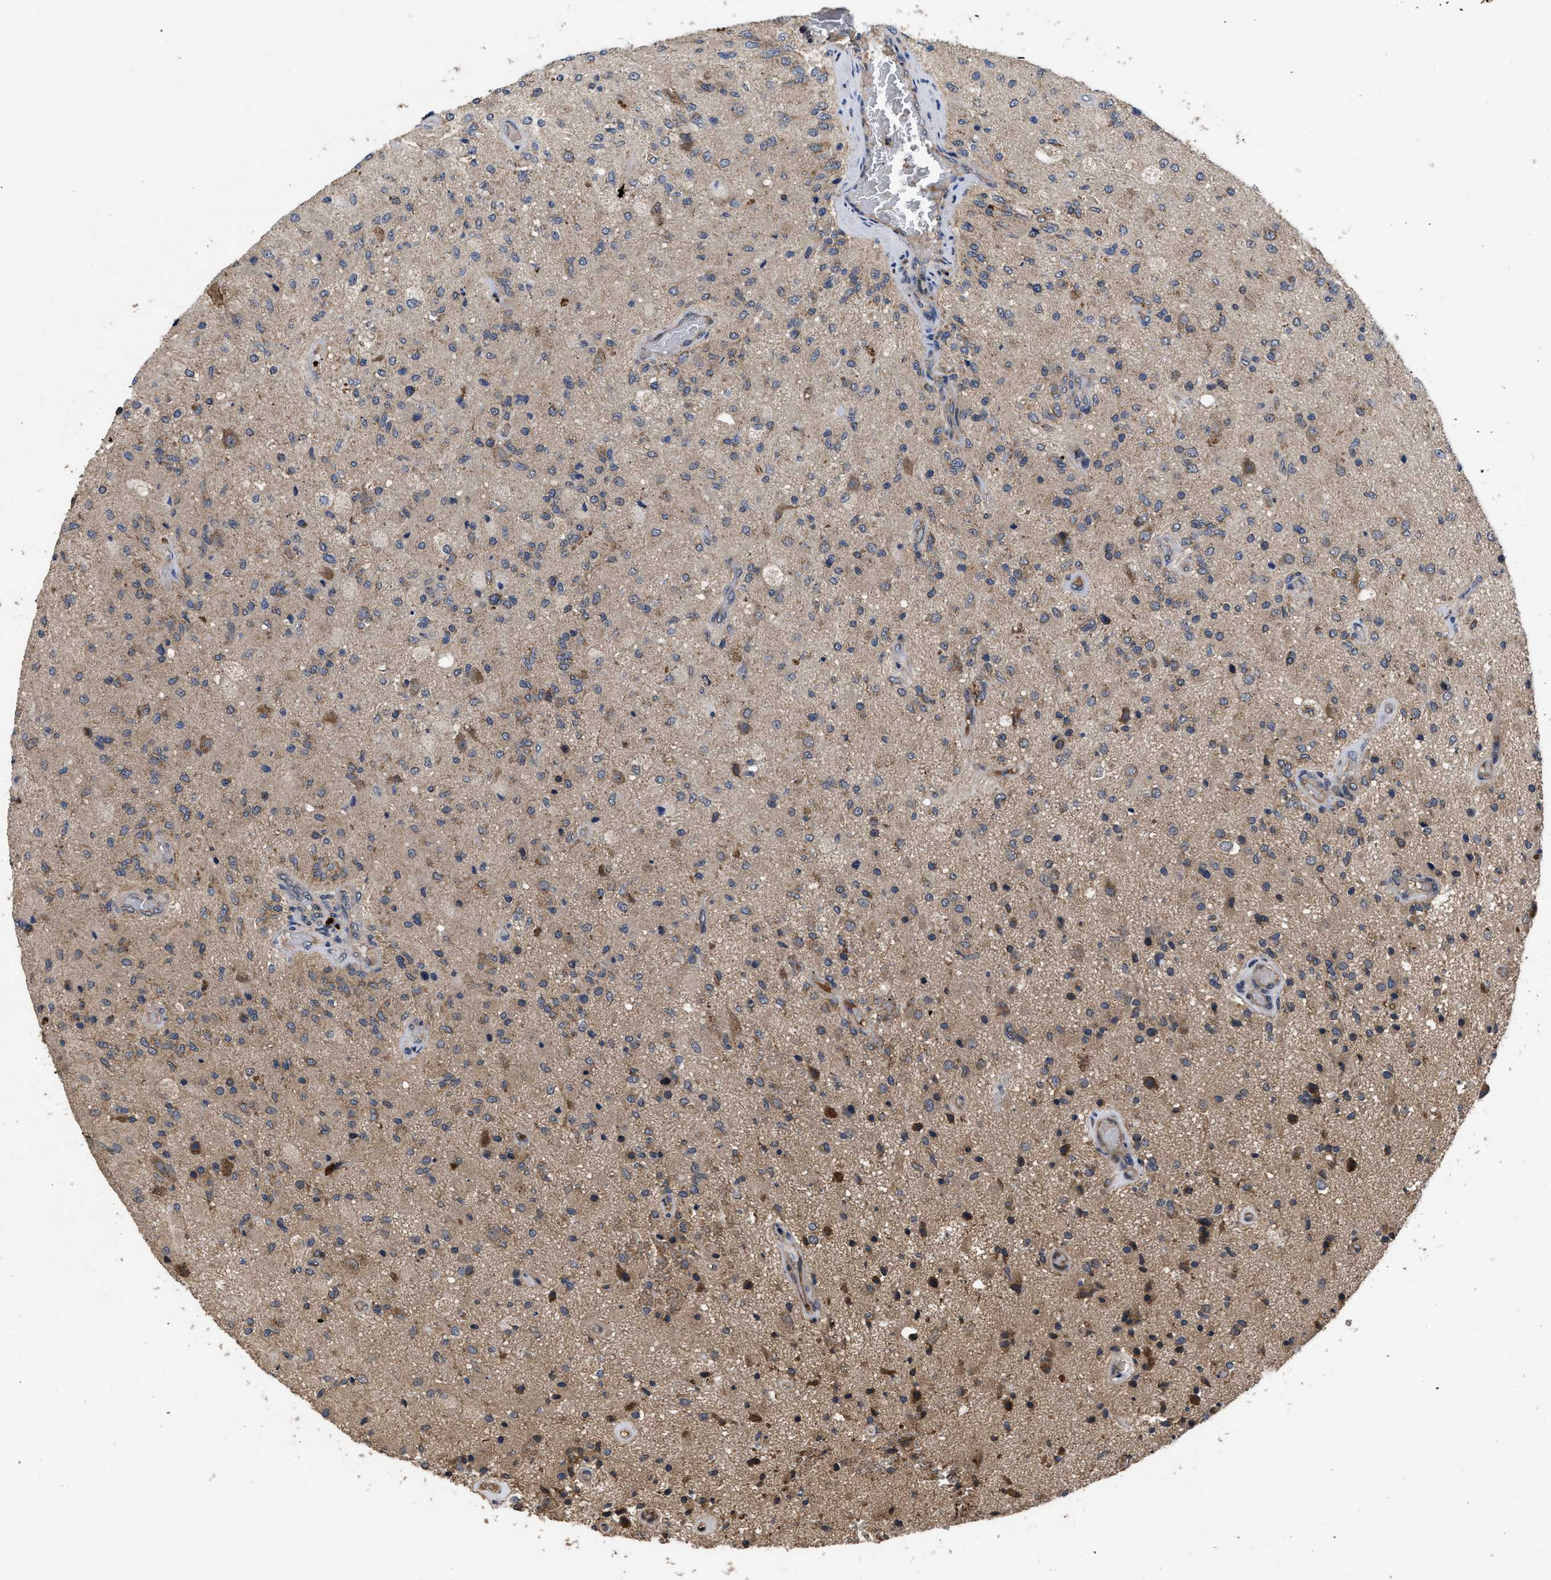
{"staining": {"intensity": "moderate", "quantity": "25%-75%", "location": "cytoplasmic/membranous"}, "tissue": "glioma", "cell_type": "Tumor cells", "image_type": "cancer", "snomed": [{"axis": "morphology", "description": "Normal tissue, NOS"}, {"axis": "morphology", "description": "Glioma, malignant, High grade"}, {"axis": "topography", "description": "Cerebral cortex"}], "caption": "The immunohistochemical stain highlights moderate cytoplasmic/membranous staining in tumor cells of glioma tissue. (Stains: DAB in brown, nuclei in blue, Microscopy: brightfield microscopy at high magnification).", "gene": "LRRC3", "patient": {"sex": "male", "age": 77}}